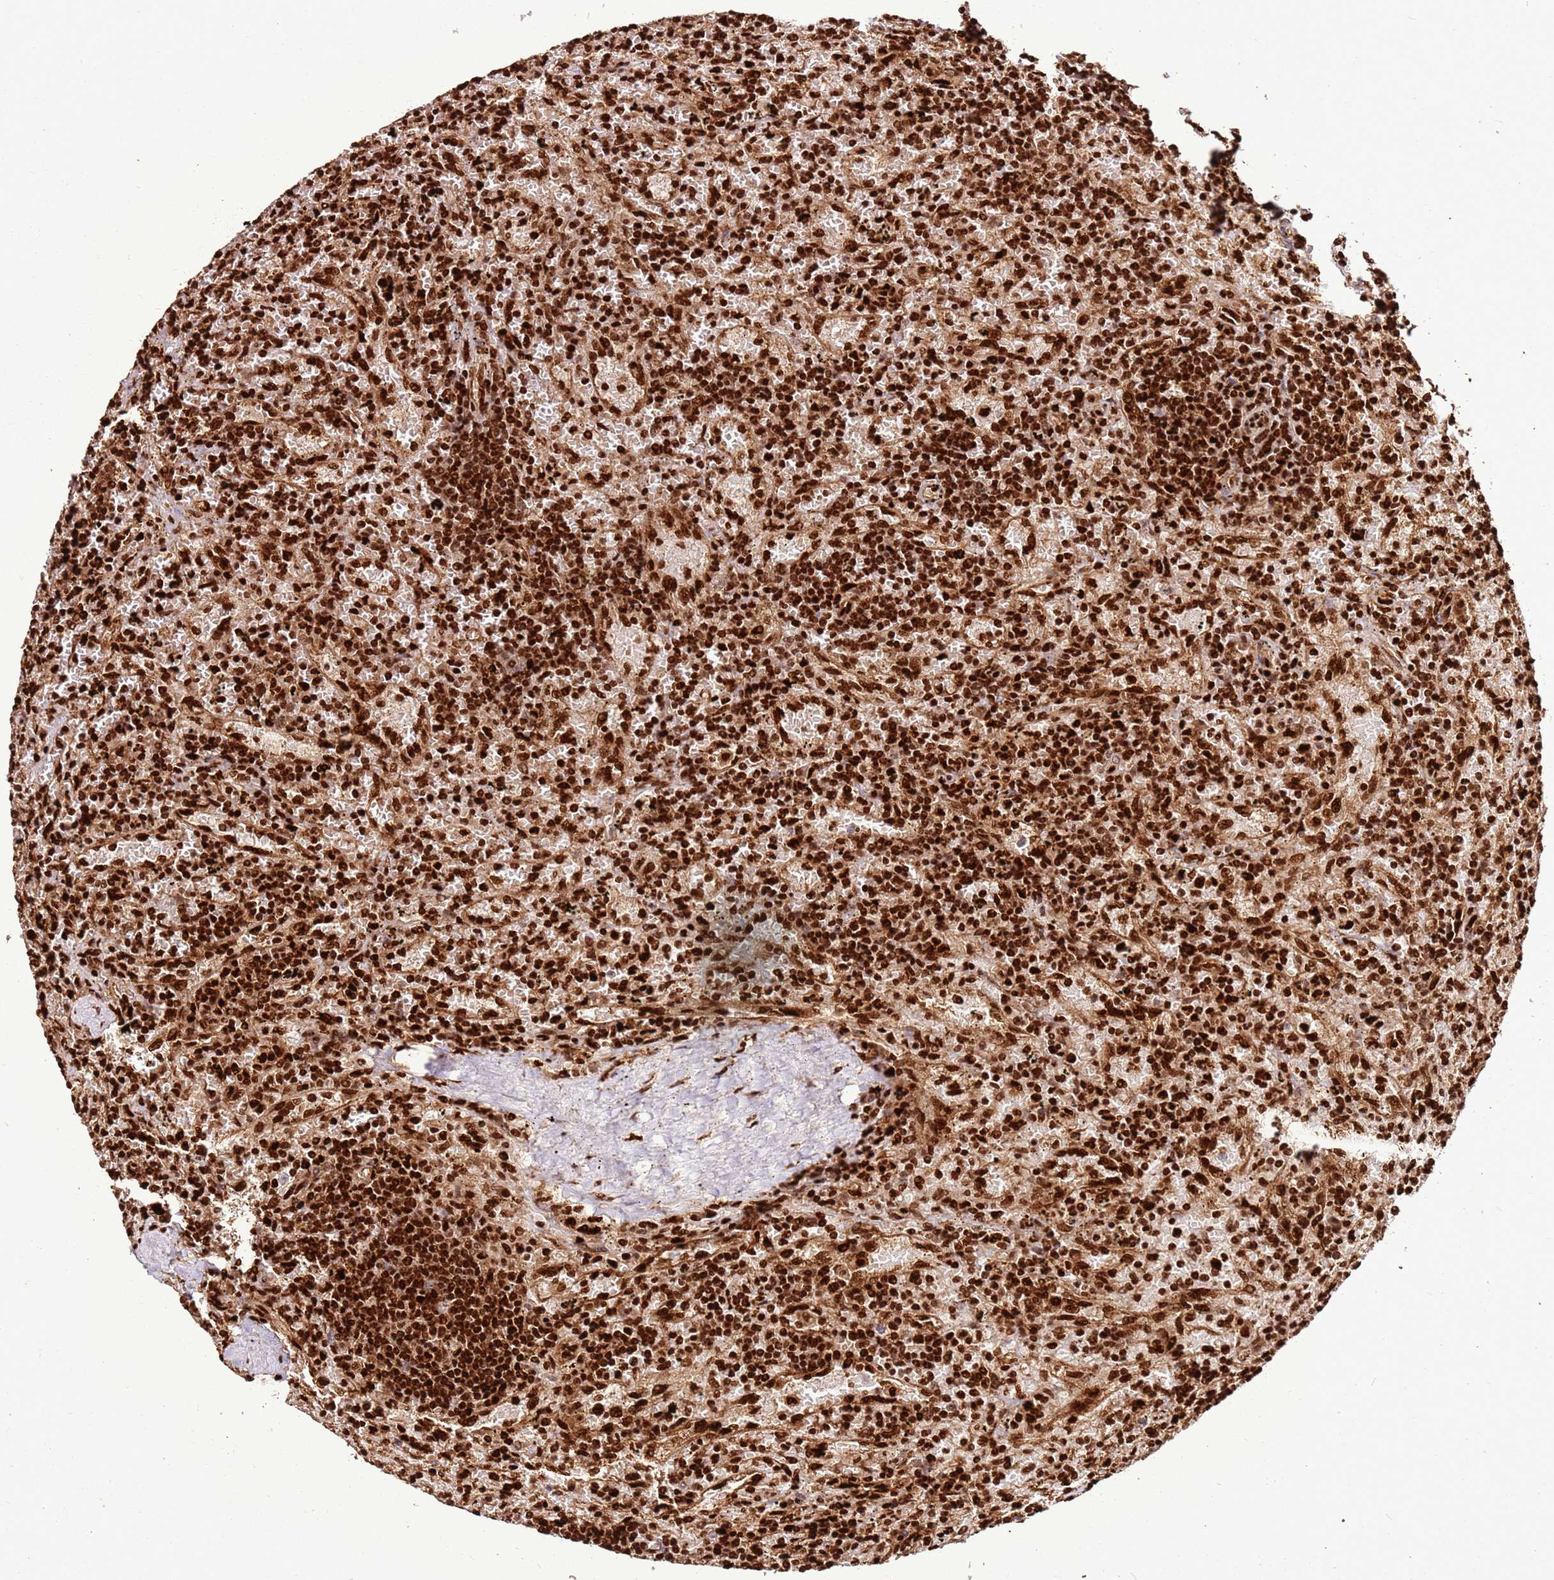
{"staining": {"intensity": "strong", "quantity": ">75%", "location": "nuclear"}, "tissue": "lymphoma", "cell_type": "Tumor cells", "image_type": "cancer", "snomed": [{"axis": "morphology", "description": "Malignant lymphoma, non-Hodgkin's type, Low grade"}, {"axis": "topography", "description": "Spleen"}], "caption": "The micrograph demonstrates staining of malignant lymphoma, non-Hodgkin's type (low-grade), revealing strong nuclear protein expression (brown color) within tumor cells.", "gene": "HNRNPAB", "patient": {"sex": "male", "age": 76}}